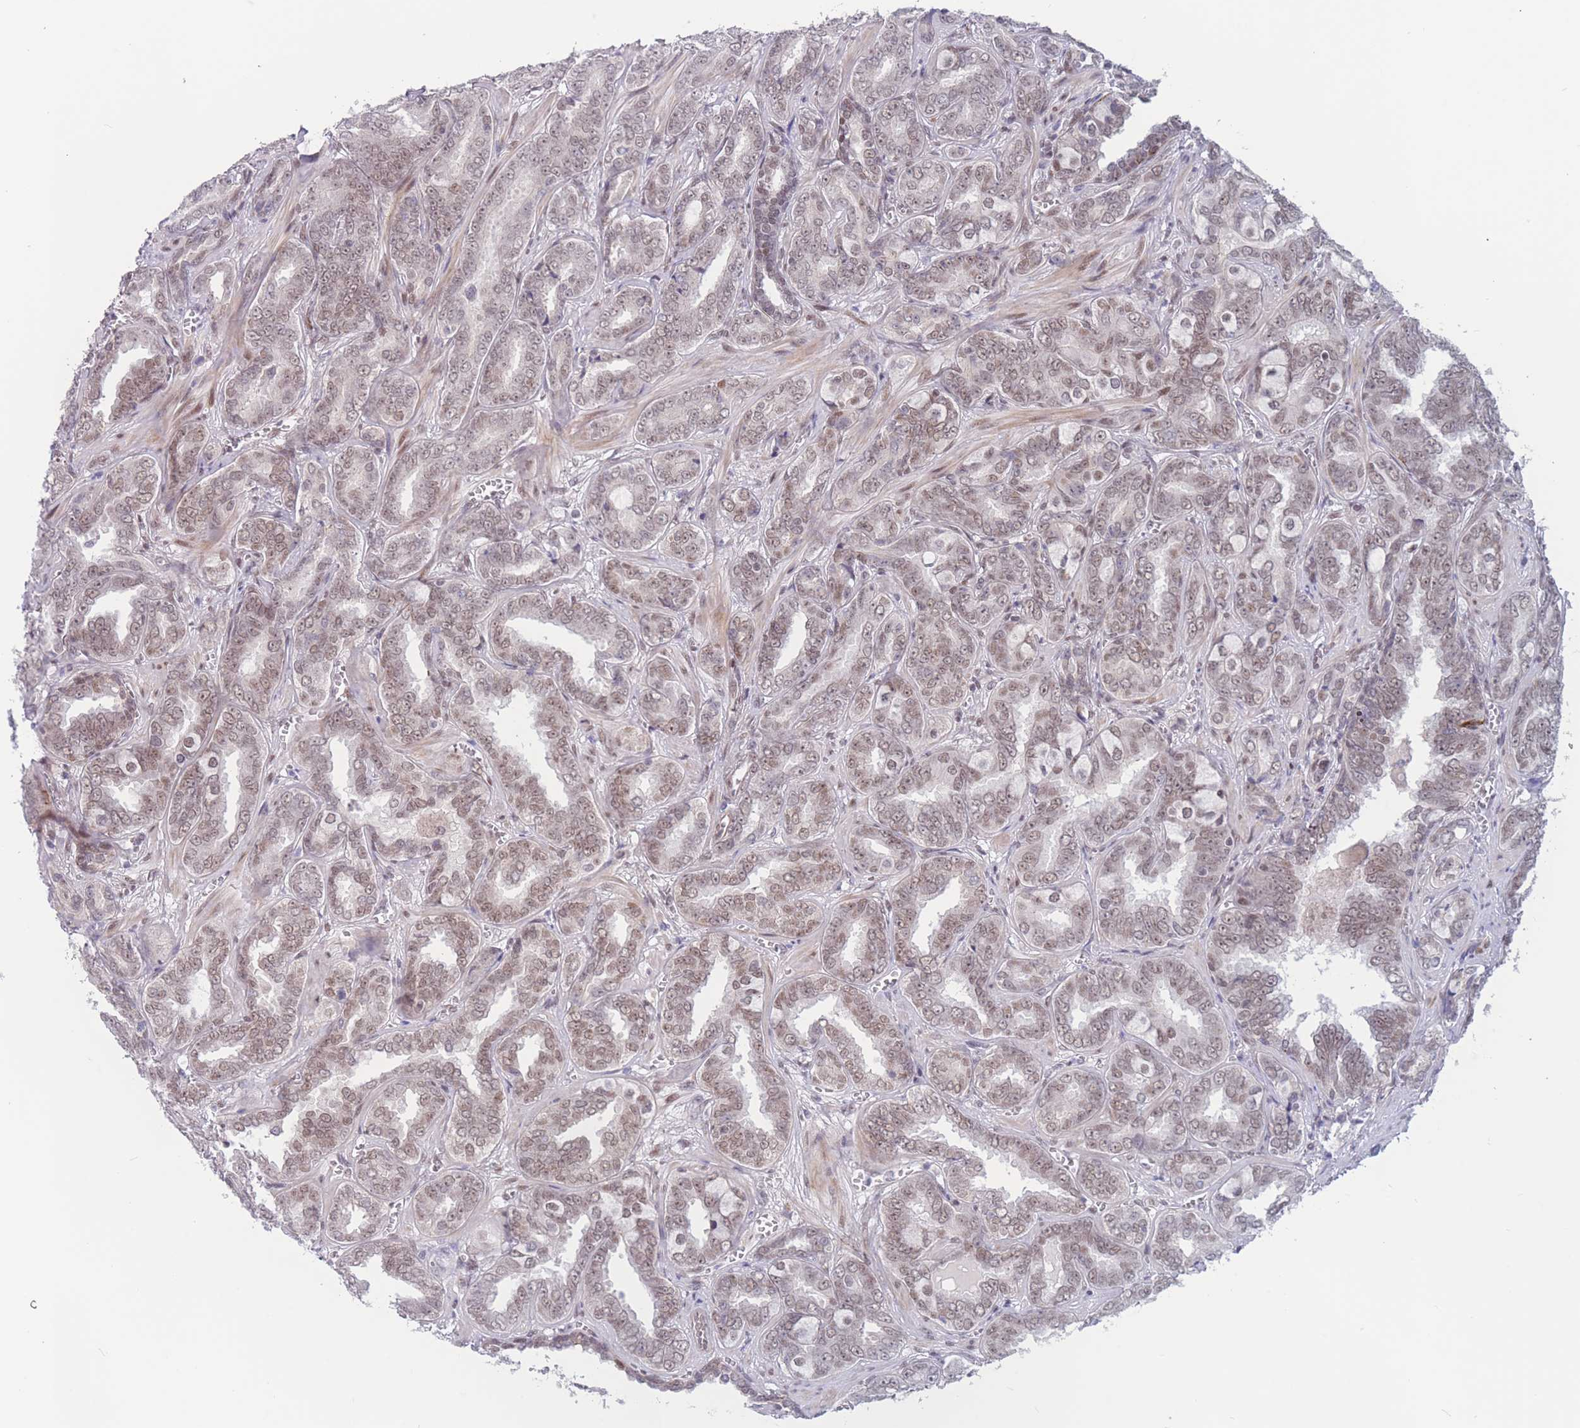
{"staining": {"intensity": "weak", "quantity": "25%-75%", "location": "nuclear"}, "tissue": "prostate cancer", "cell_type": "Tumor cells", "image_type": "cancer", "snomed": [{"axis": "morphology", "description": "Adenocarcinoma, High grade"}, {"axis": "topography", "description": "Prostate"}], "caption": "Tumor cells exhibit low levels of weak nuclear positivity in approximately 25%-75% of cells in human high-grade adenocarcinoma (prostate). The staining was performed using DAB to visualize the protein expression in brown, while the nuclei were stained in blue with hematoxylin (Magnification: 20x).", "gene": "BCL9L", "patient": {"sex": "male", "age": 67}}